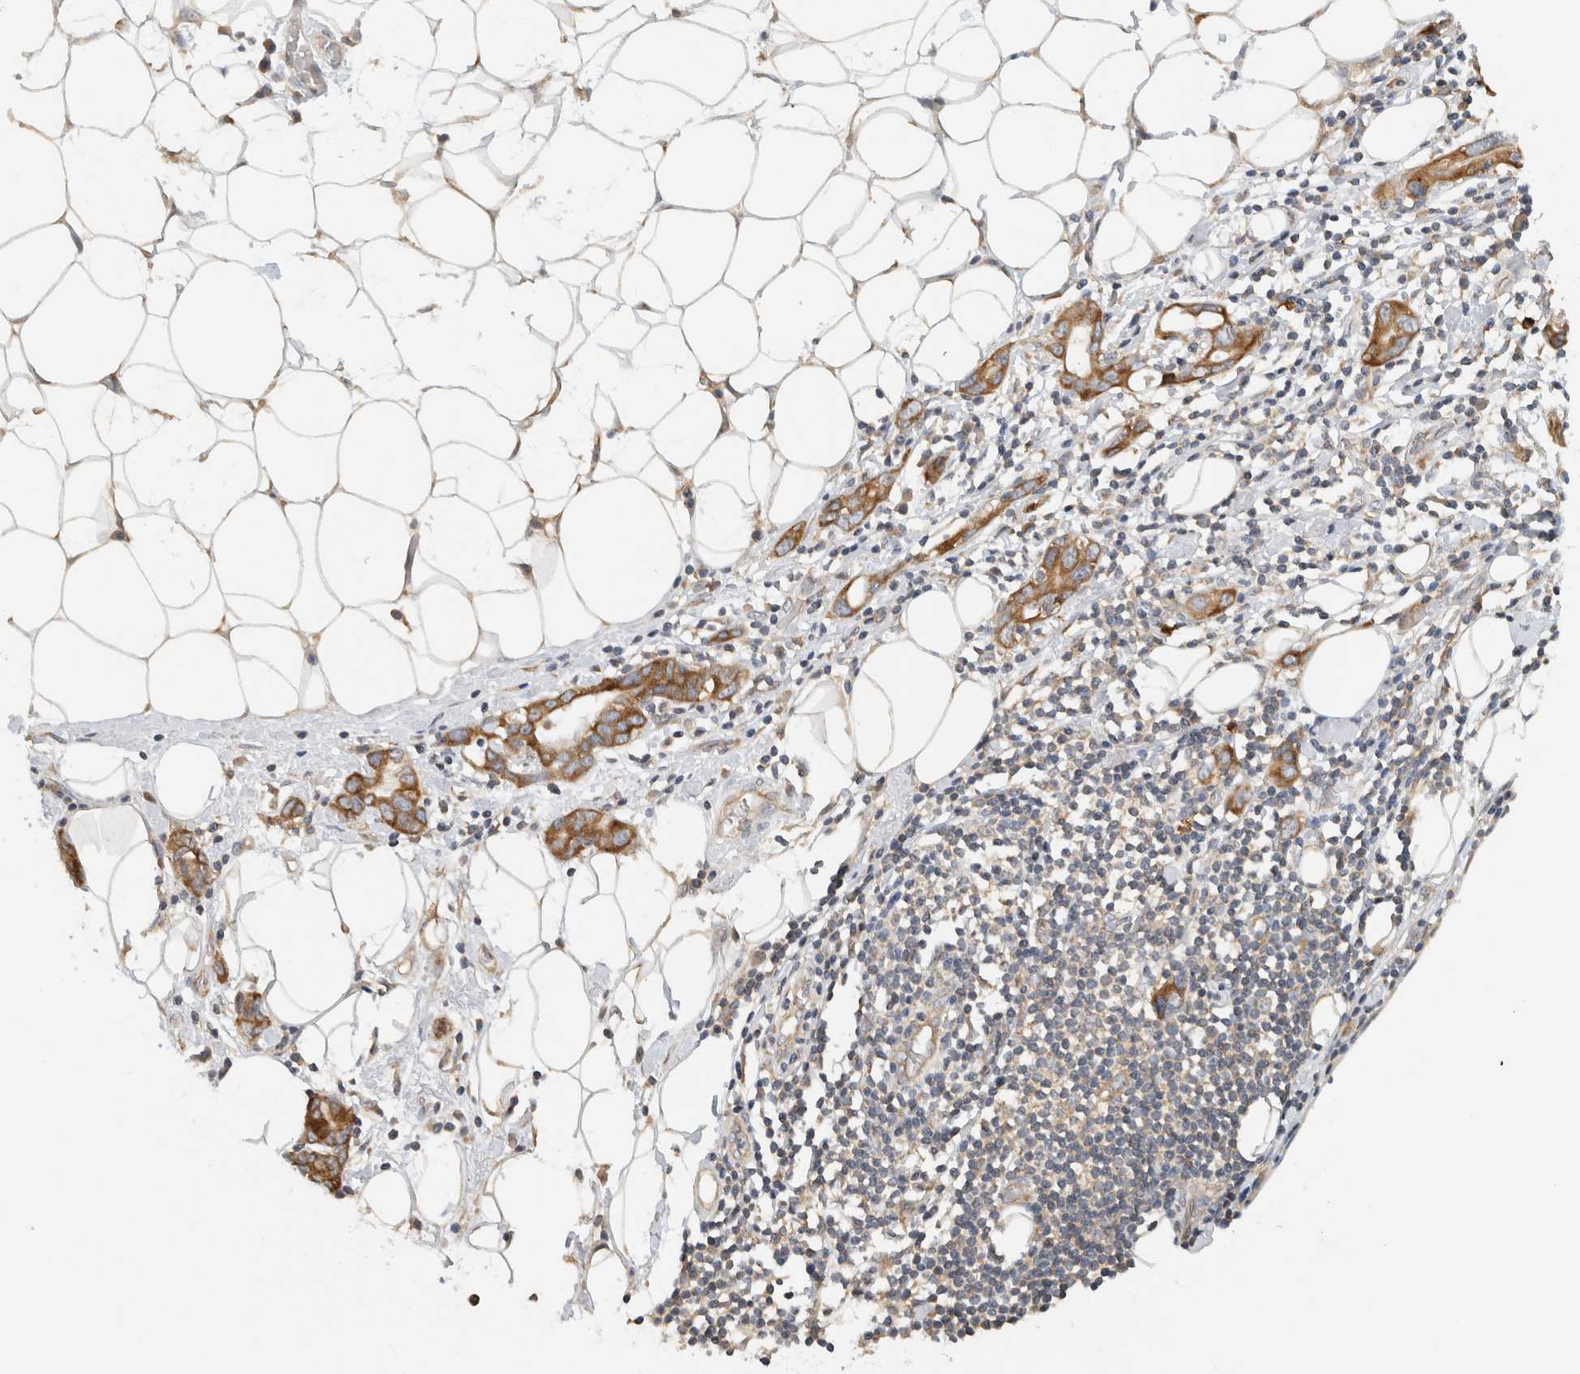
{"staining": {"intensity": "moderate", "quantity": ">75%", "location": "cytoplasmic/membranous"}, "tissue": "stomach cancer", "cell_type": "Tumor cells", "image_type": "cancer", "snomed": [{"axis": "morphology", "description": "Adenocarcinoma, NOS"}, {"axis": "topography", "description": "Stomach, lower"}], "caption": "Human adenocarcinoma (stomach) stained with a protein marker reveals moderate staining in tumor cells.", "gene": "PUM1", "patient": {"sex": "female", "age": 93}}